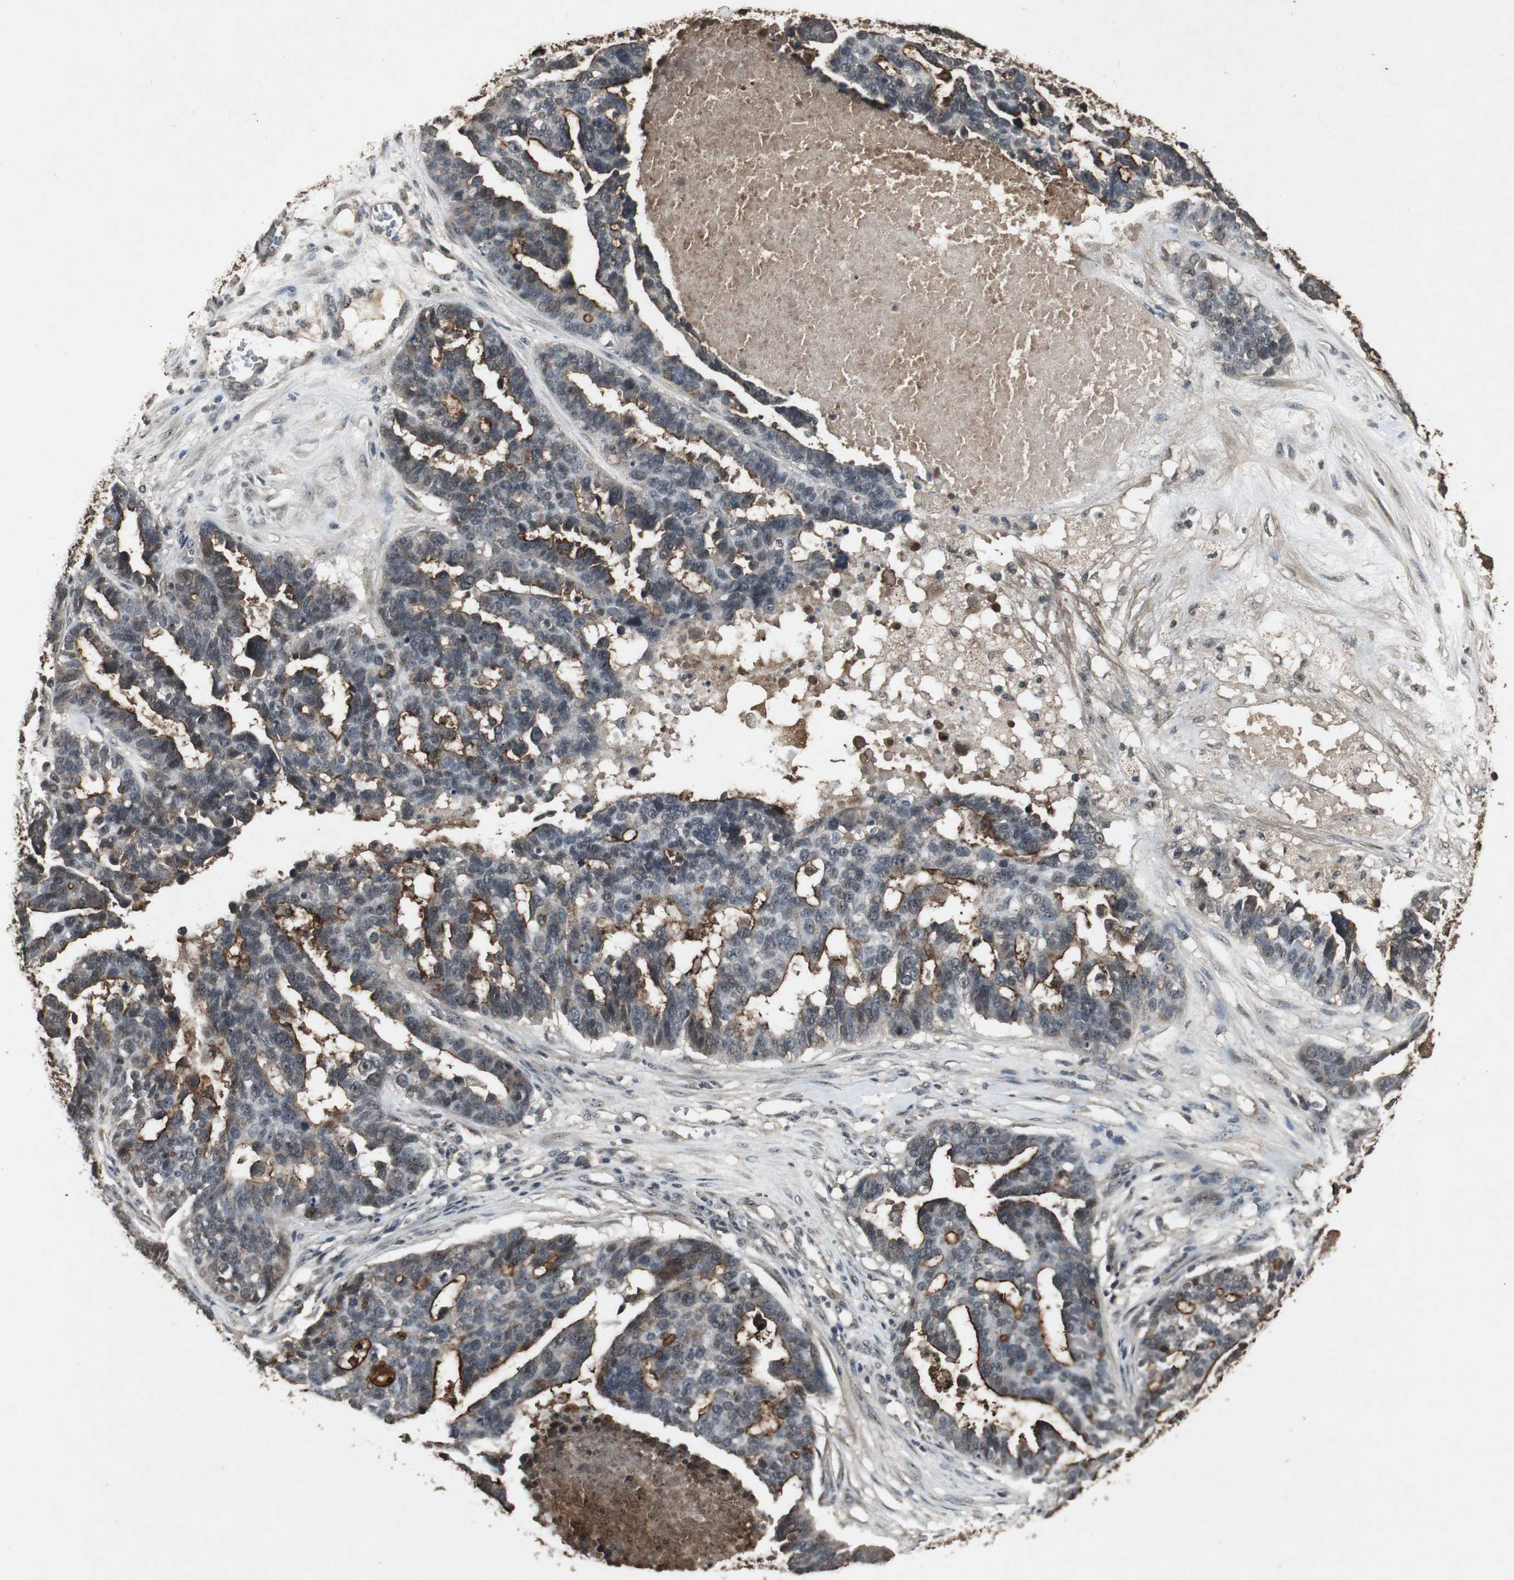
{"staining": {"intensity": "strong", "quantity": "<25%", "location": "cytoplasmic/membranous,nuclear"}, "tissue": "ovarian cancer", "cell_type": "Tumor cells", "image_type": "cancer", "snomed": [{"axis": "morphology", "description": "Cystadenocarcinoma, serous, NOS"}, {"axis": "topography", "description": "Ovary"}], "caption": "Protein expression analysis of human ovarian serous cystadenocarcinoma reveals strong cytoplasmic/membranous and nuclear positivity in approximately <25% of tumor cells.", "gene": "EMX1", "patient": {"sex": "female", "age": 59}}